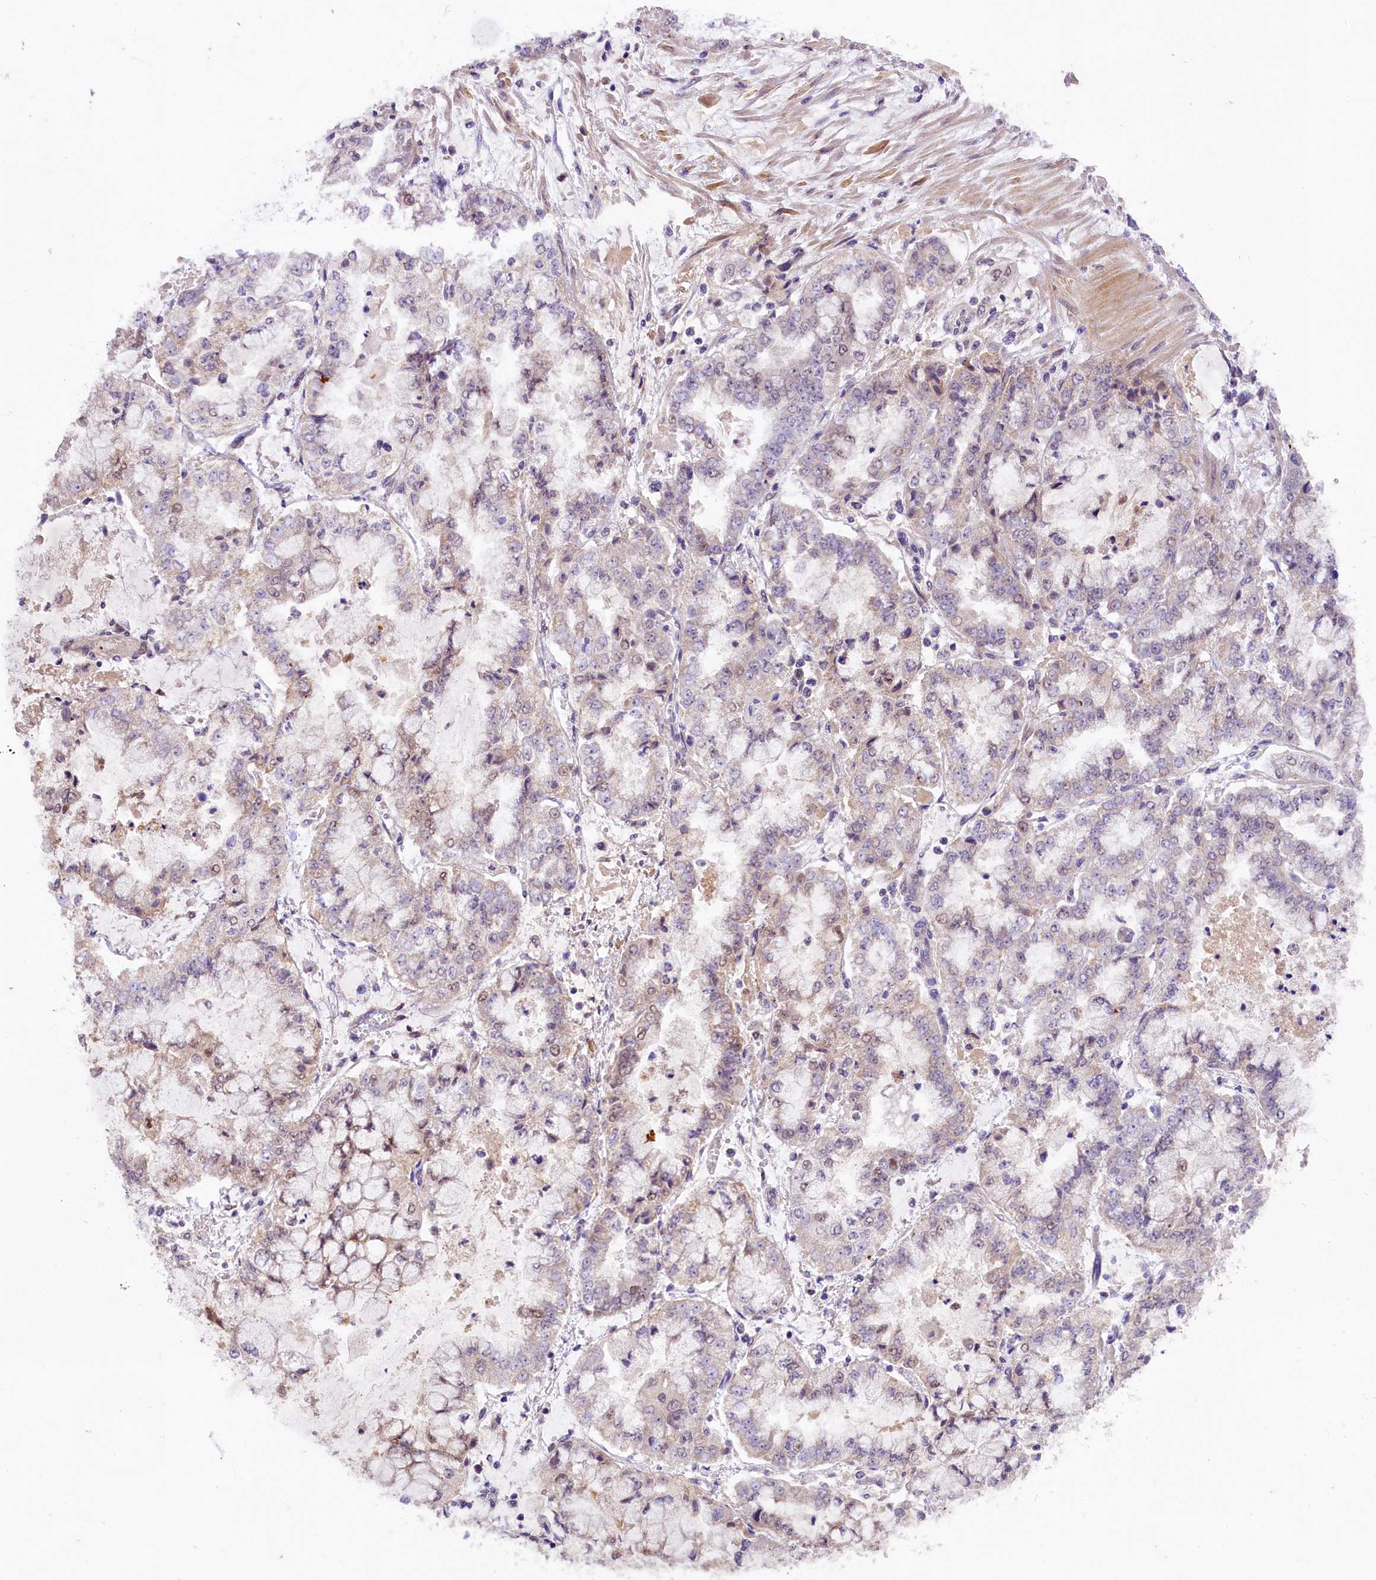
{"staining": {"intensity": "negative", "quantity": "none", "location": "none"}, "tissue": "stomach cancer", "cell_type": "Tumor cells", "image_type": "cancer", "snomed": [{"axis": "morphology", "description": "Adenocarcinoma, NOS"}, {"axis": "topography", "description": "Stomach"}], "caption": "An image of human stomach adenocarcinoma is negative for staining in tumor cells. The staining was performed using DAB to visualize the protein expression in brown, while the nuclei were stained in blue with hematoxylin (Magnification: 20x).", "gene": "UBXN6", "patient": {"sex": "male", "age": 76}}